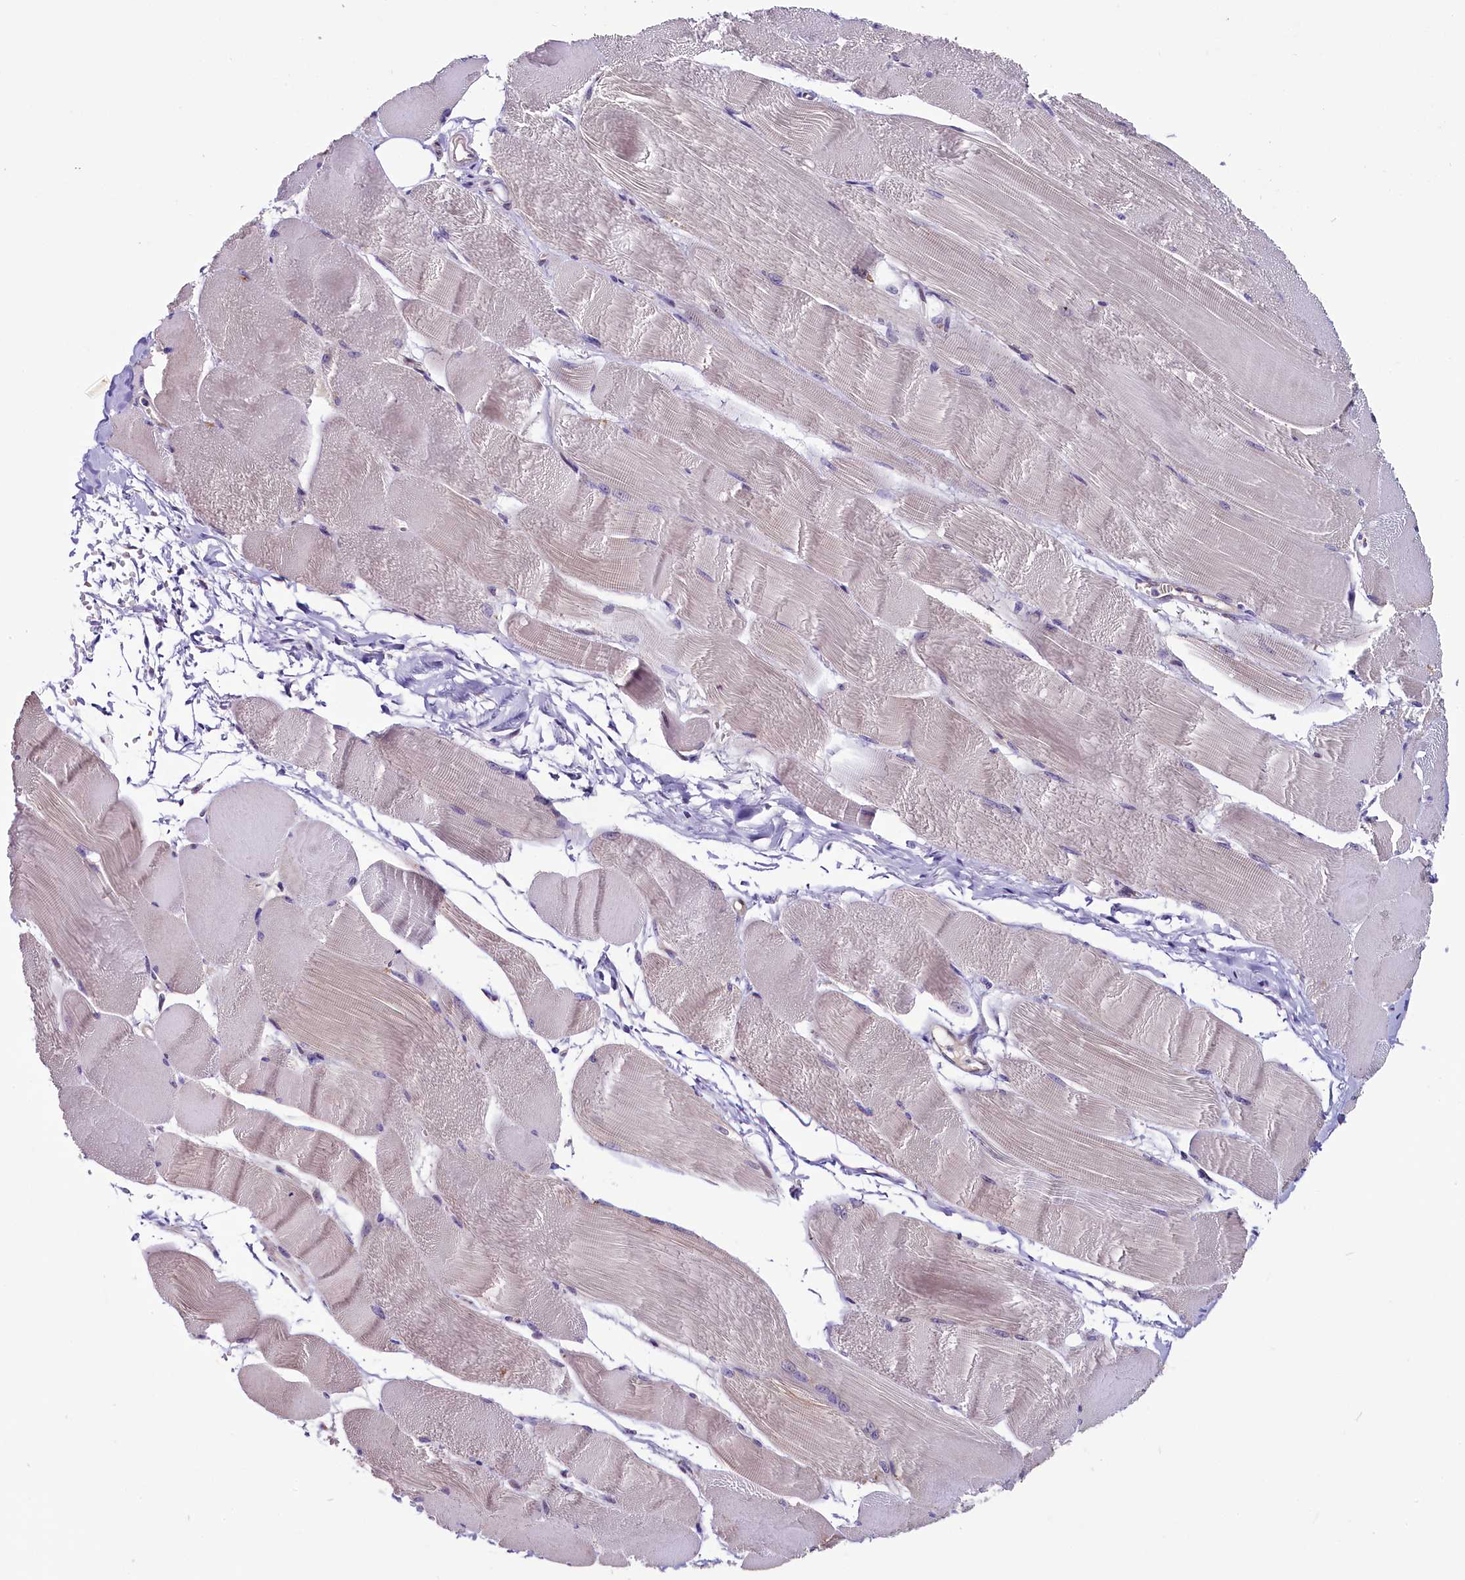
{"staining": {"intensity": "weak", "quantity": "25%-75%", "location": "cytoplasmic/membranous"}, "tissue": "skeletal muscle", "cell_type": "Myocytes", "image_type": "normal", "snomed": [{"axis": "morphology", "description": "Normal tissue, NOS"}, {"axis": "morphology", "description": "Basal cell carcinoma"}, {"axis": "topography", "description": "Skeletal muscle"}], "caption": "Protein analysis of normal skeletal muscle demonstrates weak cytoplasmic/membranous positivity in about 25%-75% of myocytes.", "gene": "C9orf40", "patient": {"sex": "female", "age": 64}}